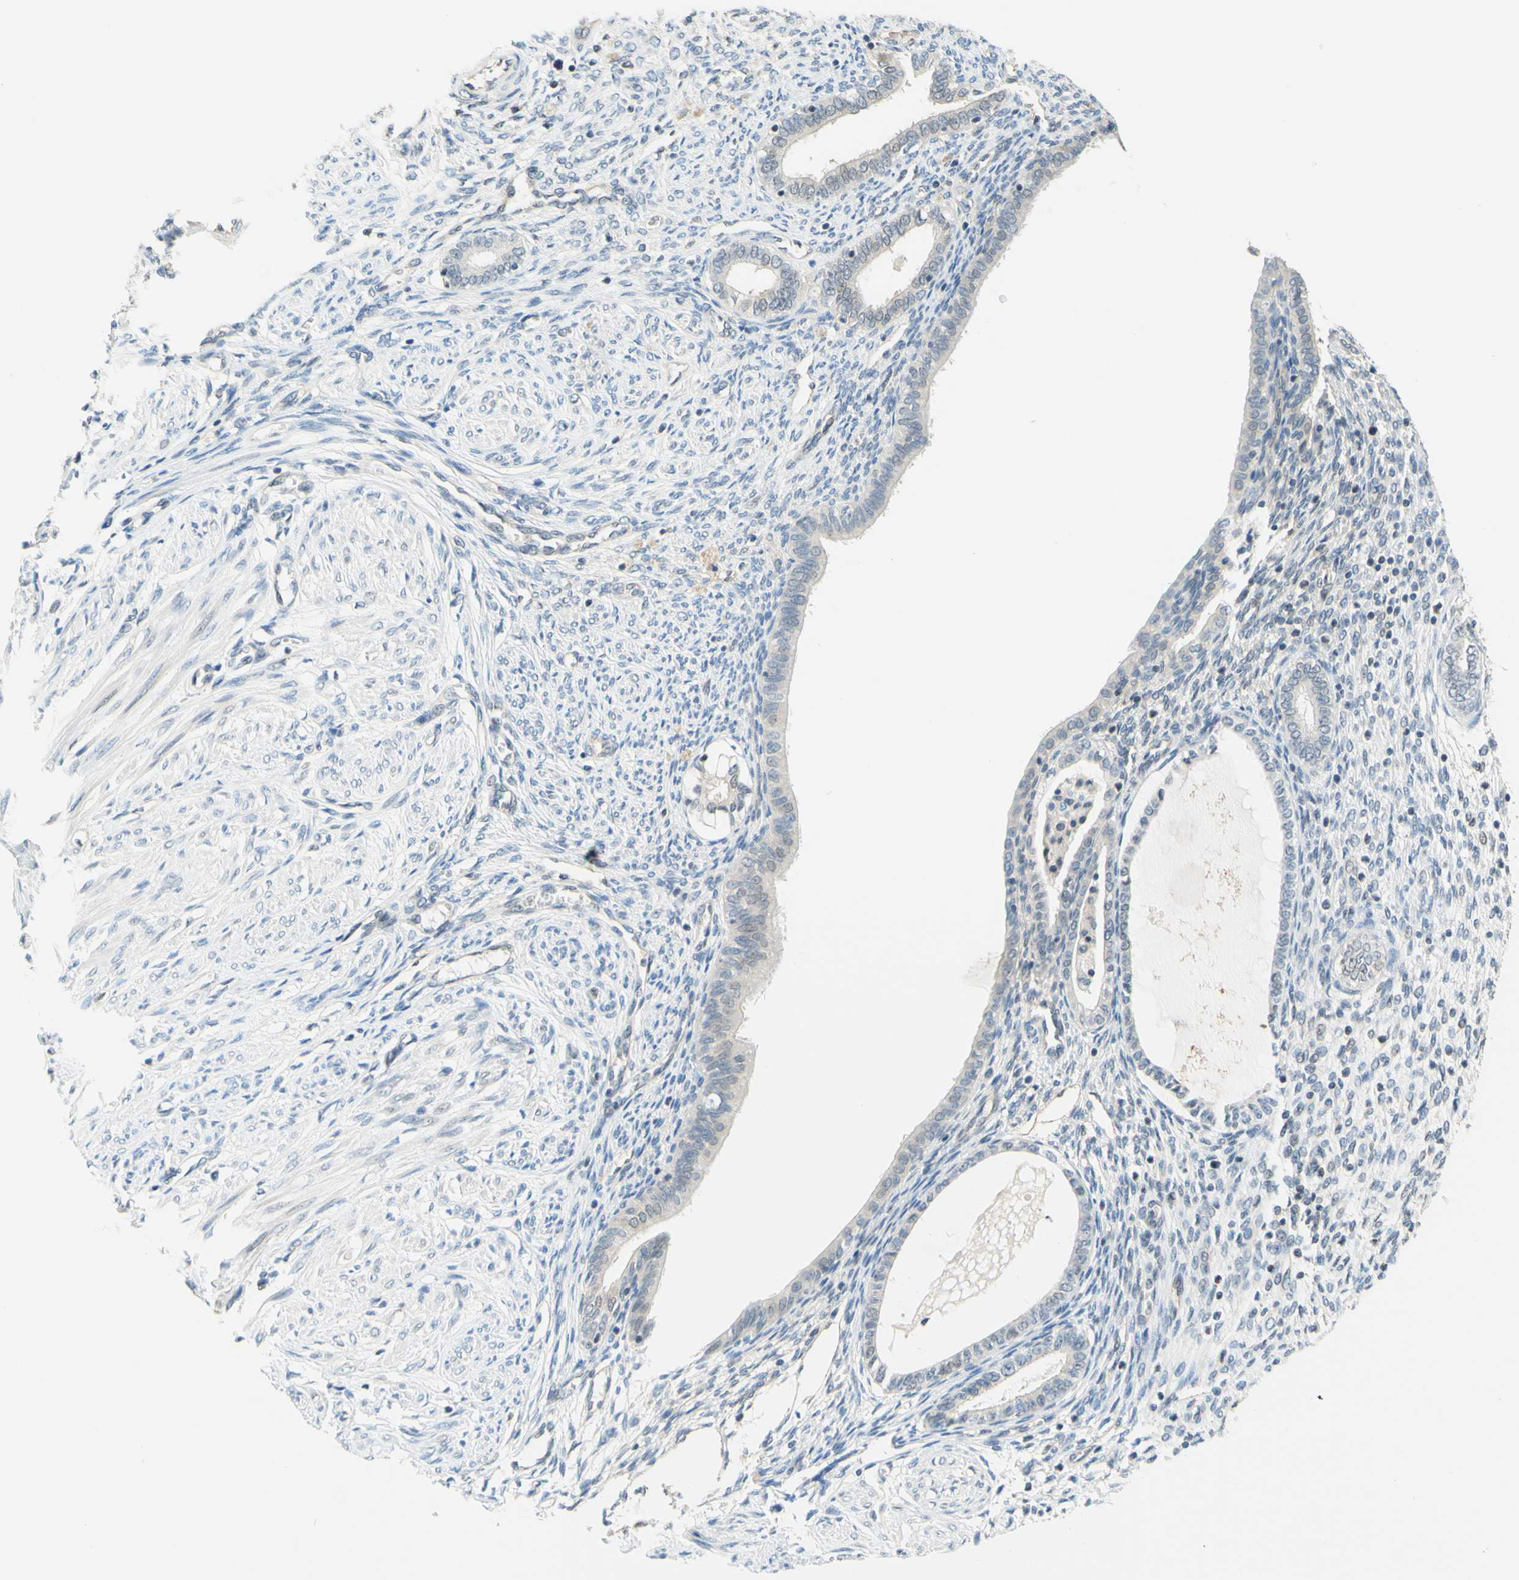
{"staining": {"intensity": "negative", "quantity": "none", "location": "none"}, "tissue": "endometrium", "cell_type": "Cells in endometrial stroma", "image_type": "normal", "snomed": [{"axis": "morphology", "description": "Normal tissue, NOS"}, {"axis": "topography", "description": "Endometrium"}], "caption": "DAB immunohistochemical staining of normal endometrium shows no significant staining in cells in endometrial stroma.", "gene": "C2CD2L", "patient": {"sex": "female", "age": 72}}